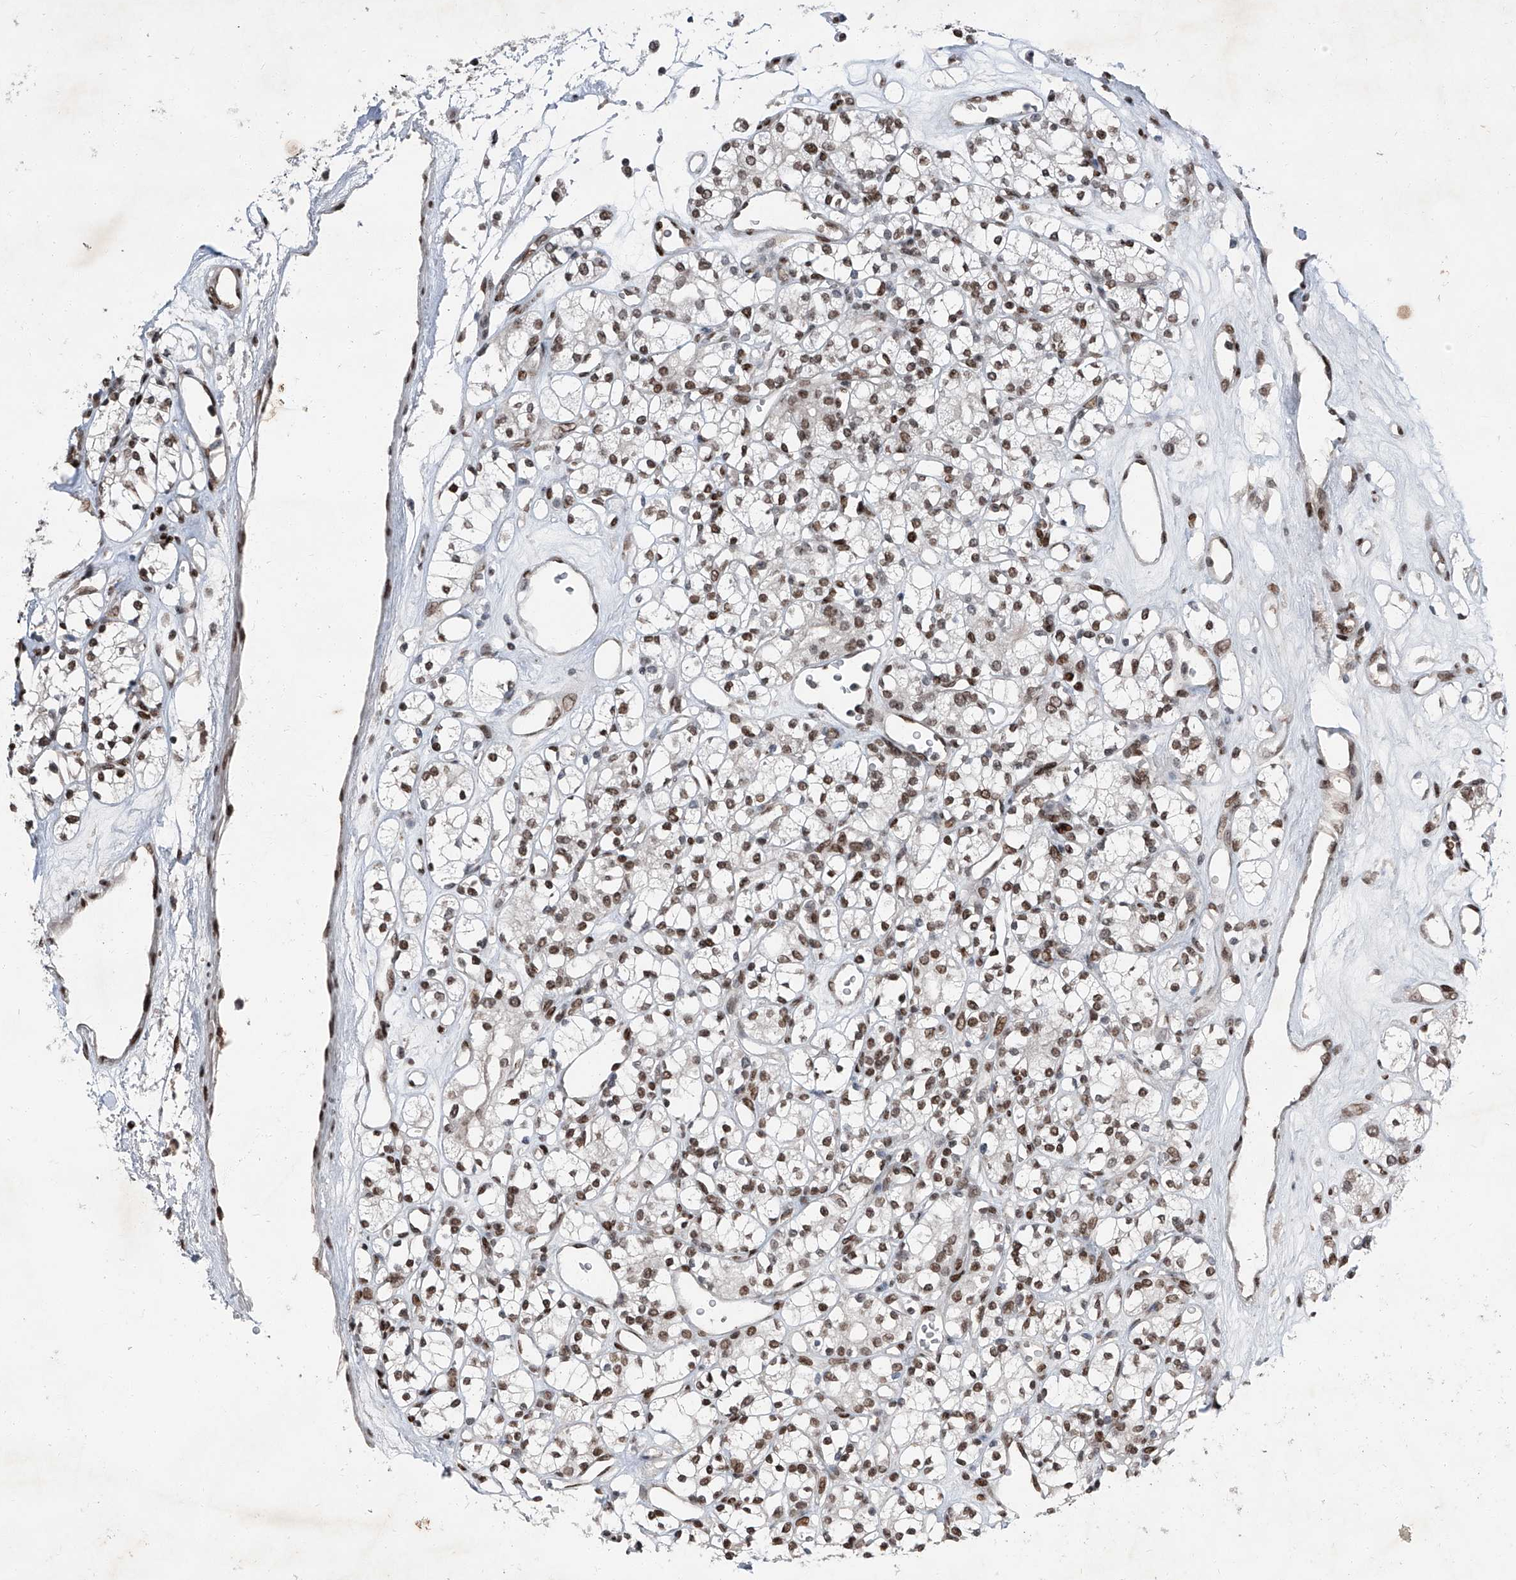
{"staining": {"intensity": "moderate", "quantity": ">75%", "location": "nuclear"}, "tissue": "renal cancer", "cell_type": "Tumor cells", "image_type": "cancer", "snomed": [{"axis": "morphology", "description": "Adenocarcinoma, NOS"}, {"axis": "topography", "description": "Kidney"}], "caption": "Immunohistochemistry (IHC) (DAB (3,3'-diaminobenzidine)) staining of human renal adenocarcinoma shows moderate nuclear protein staining in about >75% of tumor cells.", "gene": "BMI1", "patient": {"sex": "male", "age": 77}}